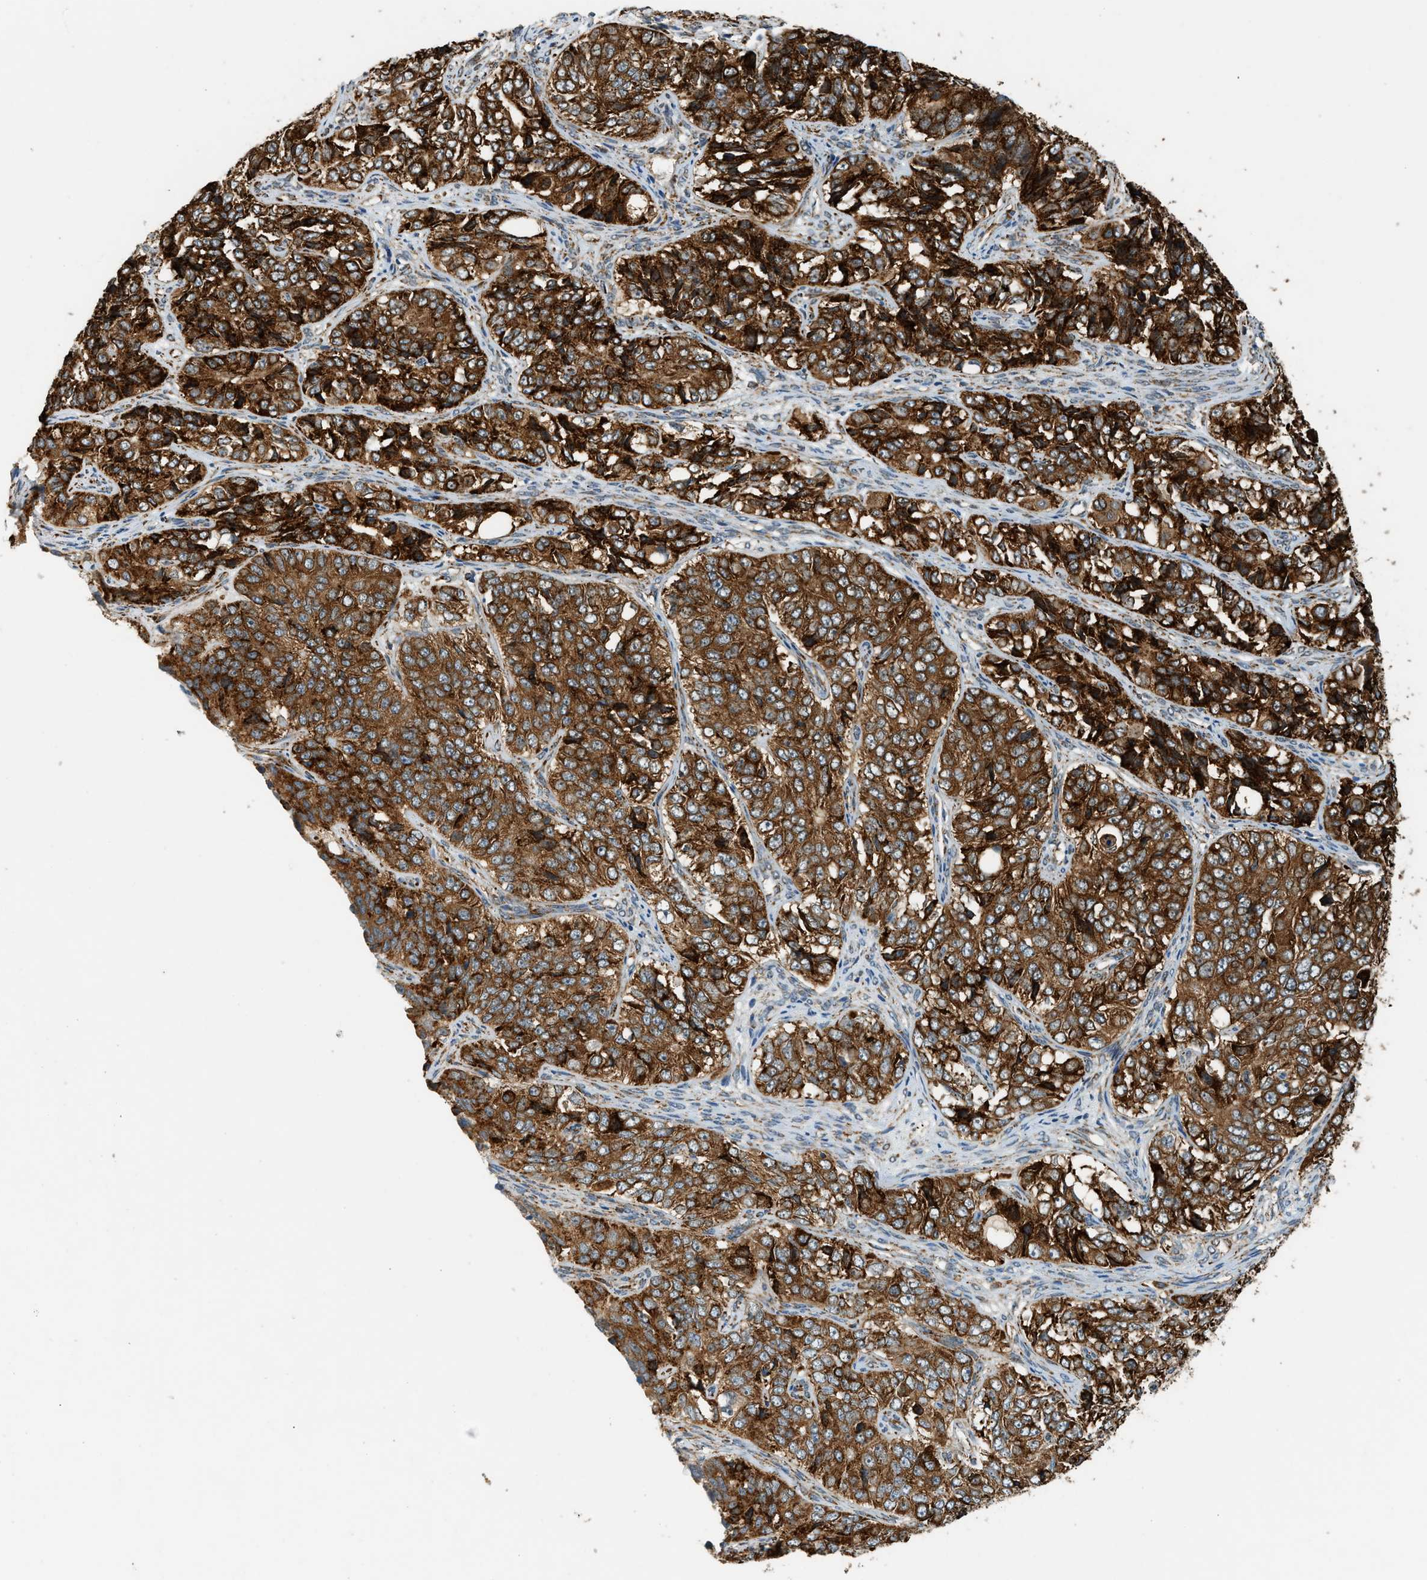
{"staining": {"intensity": "strong", "quantity": ">75%", "location": "cytoplasmic/membranous"}, "tissue": "ovarian cancer", "cell_type": "Tumor cells", "image_type": "cancer", "snomed": [{"axis": "morphology", "description": "Carcinoma, endometroid"}, {"axis": "topography", "description": "Ovary"}], "caption": "Immunohistochemical staining of human endometroid carcinoma (ovarian) displays strong cytoplasmic/membranous protein expression in about >75% of tumor cells.", "gene": "SEMA4D", "patient": {"sex": "female", "age": 51}}